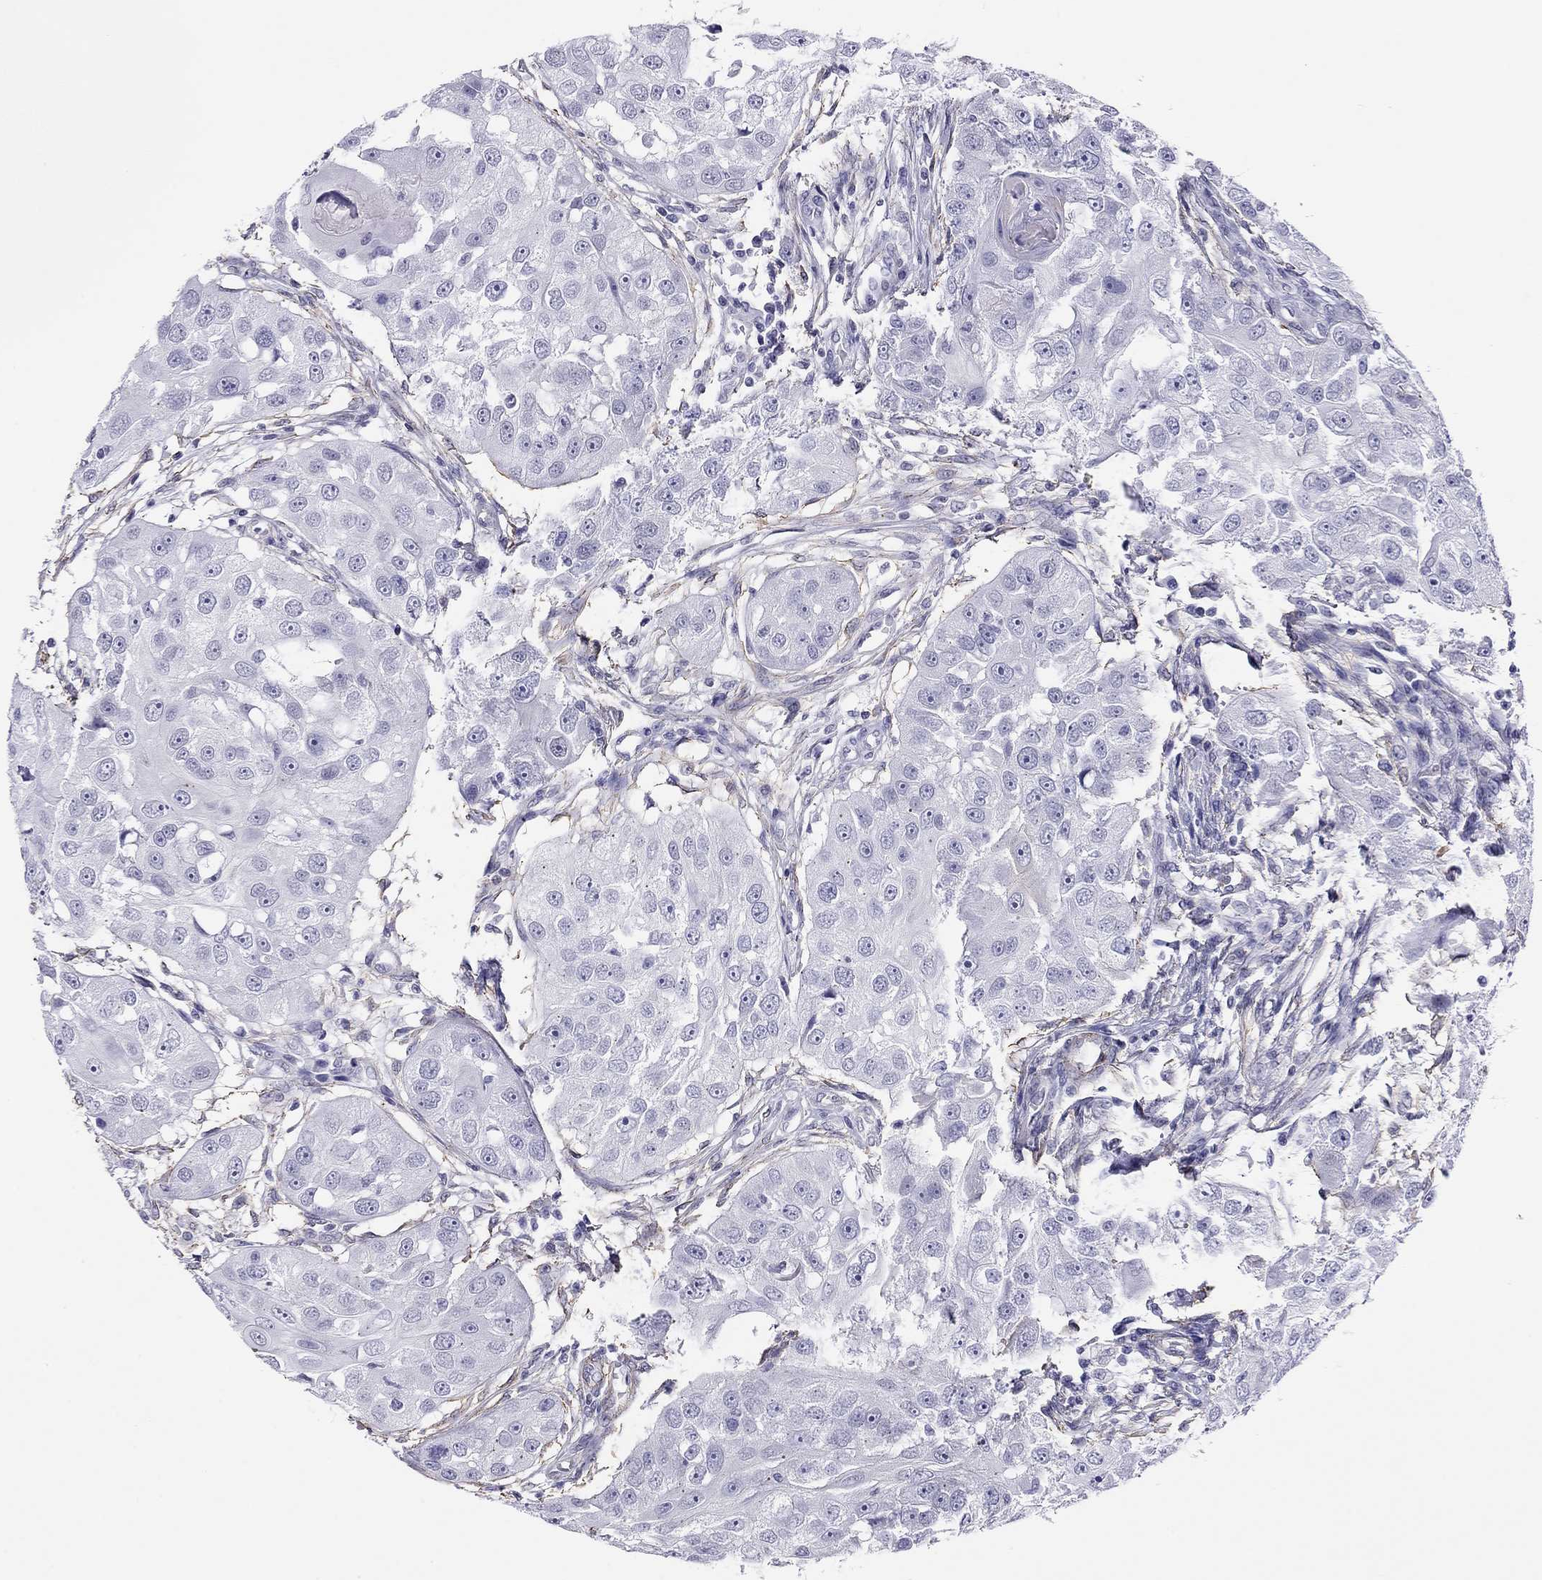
{"staining": {"intensity": "negative", "quantity": "none", "location": "none"}, "tissue": "head and neck cancer", "cell_type": "Tumor cells", "image_type": "cancer", "snomed": [{"axis": "morphology", "description": "Squamous cell carcinoma, NOS"}, {"axis": "topography", "description": "Head-Neck"}], "caption": "High magnification brightfield microscopy of head and neck squamous cell carcinoma stained with DAB (3,3'-diaminobenzidine) (brown) and counterstained with hematoxylin (blue): tumor cells show no significant staining.", "gene": "MYMX", "patient": {"sex": "male", "age": 51}}